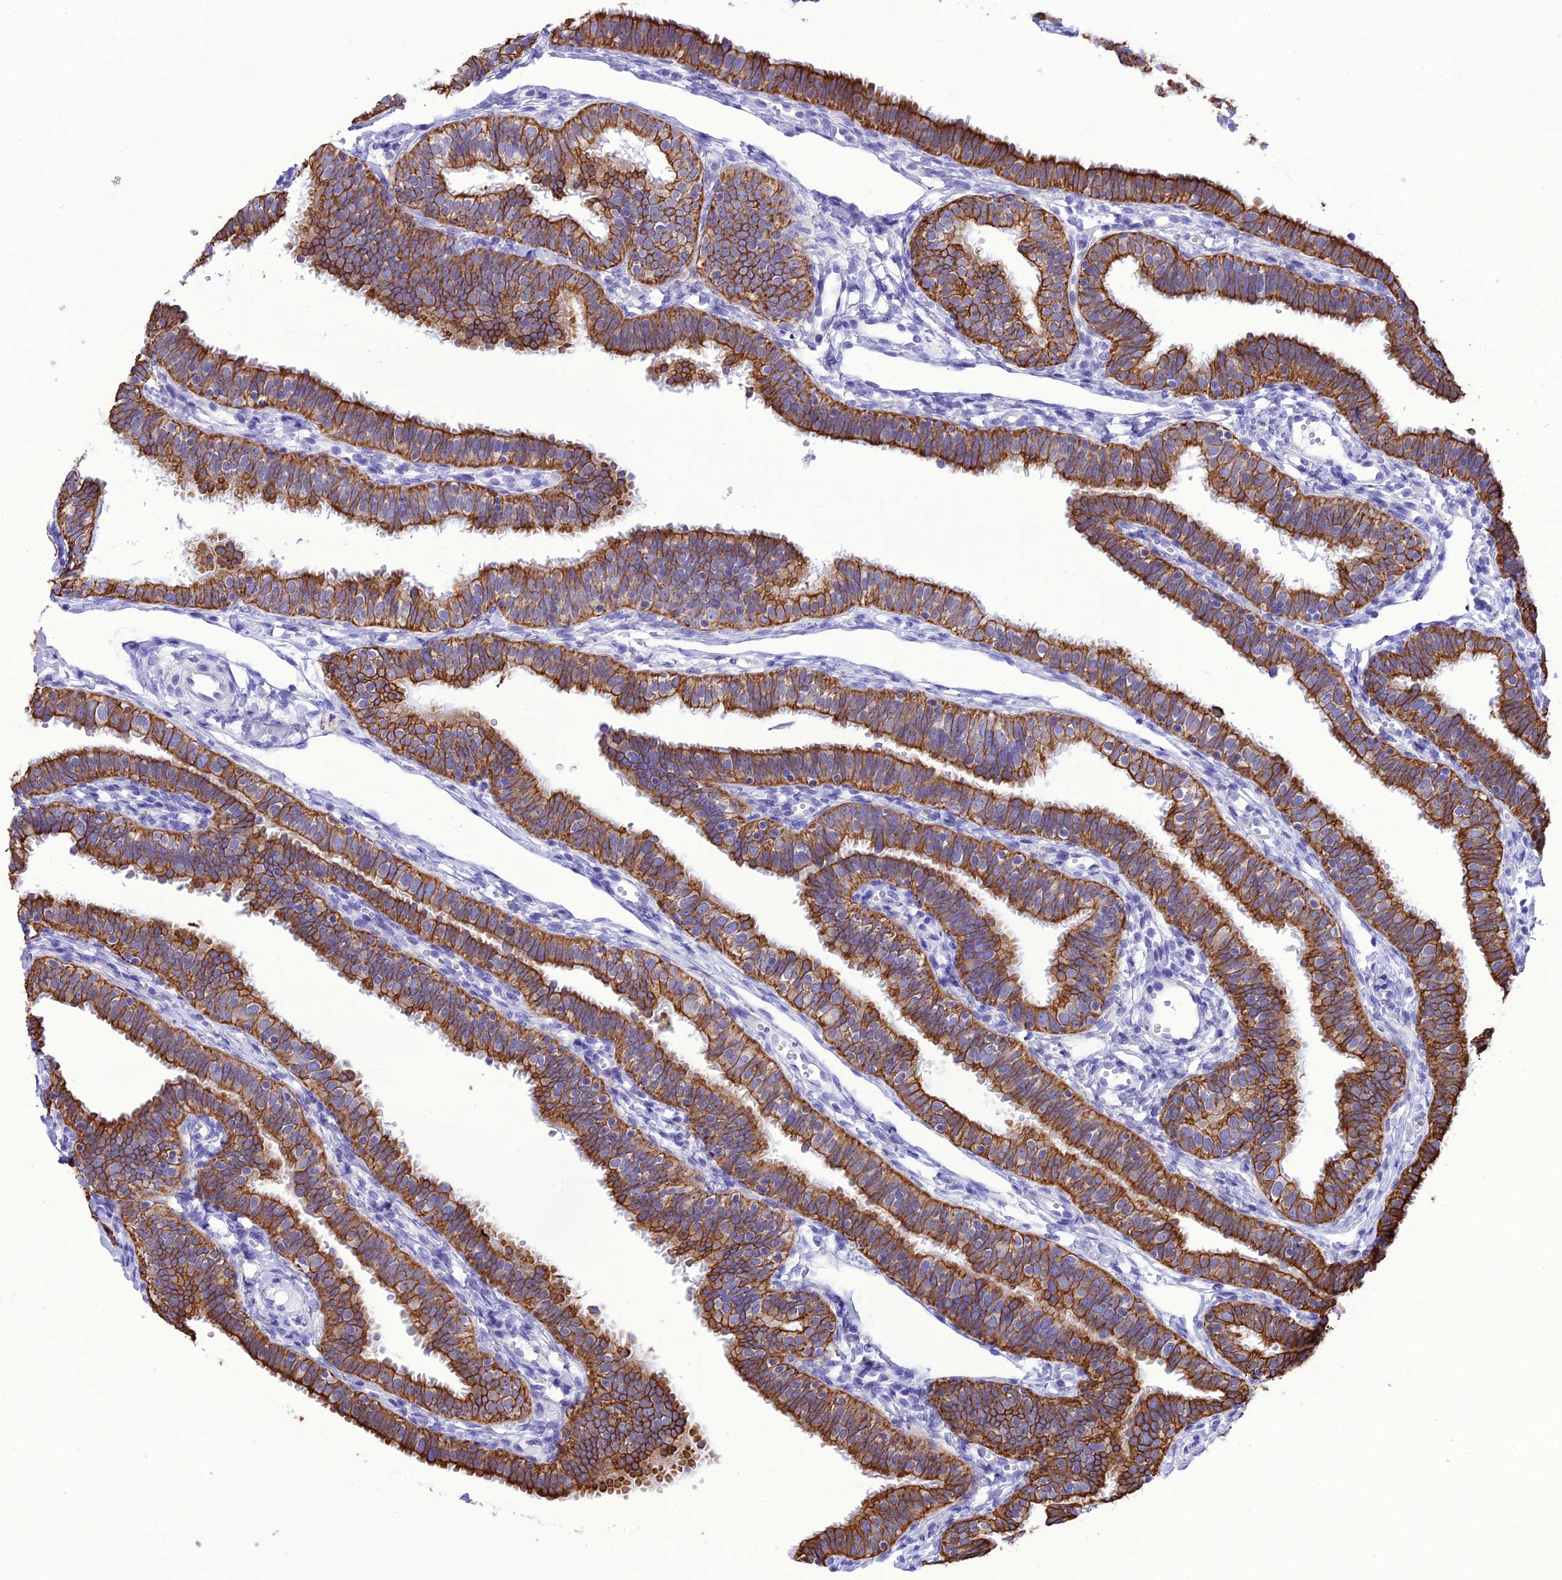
{"staining": {"intensity": "strong", "quantity": ">75%", "location": "cytoplasmic/membranous"}, "tissue": "fallopian tube", "cell_type": "Glandular cells", "image_type": "normal", "snomed": [{"axis": "morphology", "description": "Normal tissue, NOS"}, {"axis": "topography", "description": "Fallopian tube"}], "caption": "Immunohistochemical staining of unremarkable human fallopian tube exhibits >75% levels of strong cytoplasmic/membranous protein expression in about >75% of glandular cells.", "gene": "VPS52", "patient": {"sex": "female", "age": 35}}